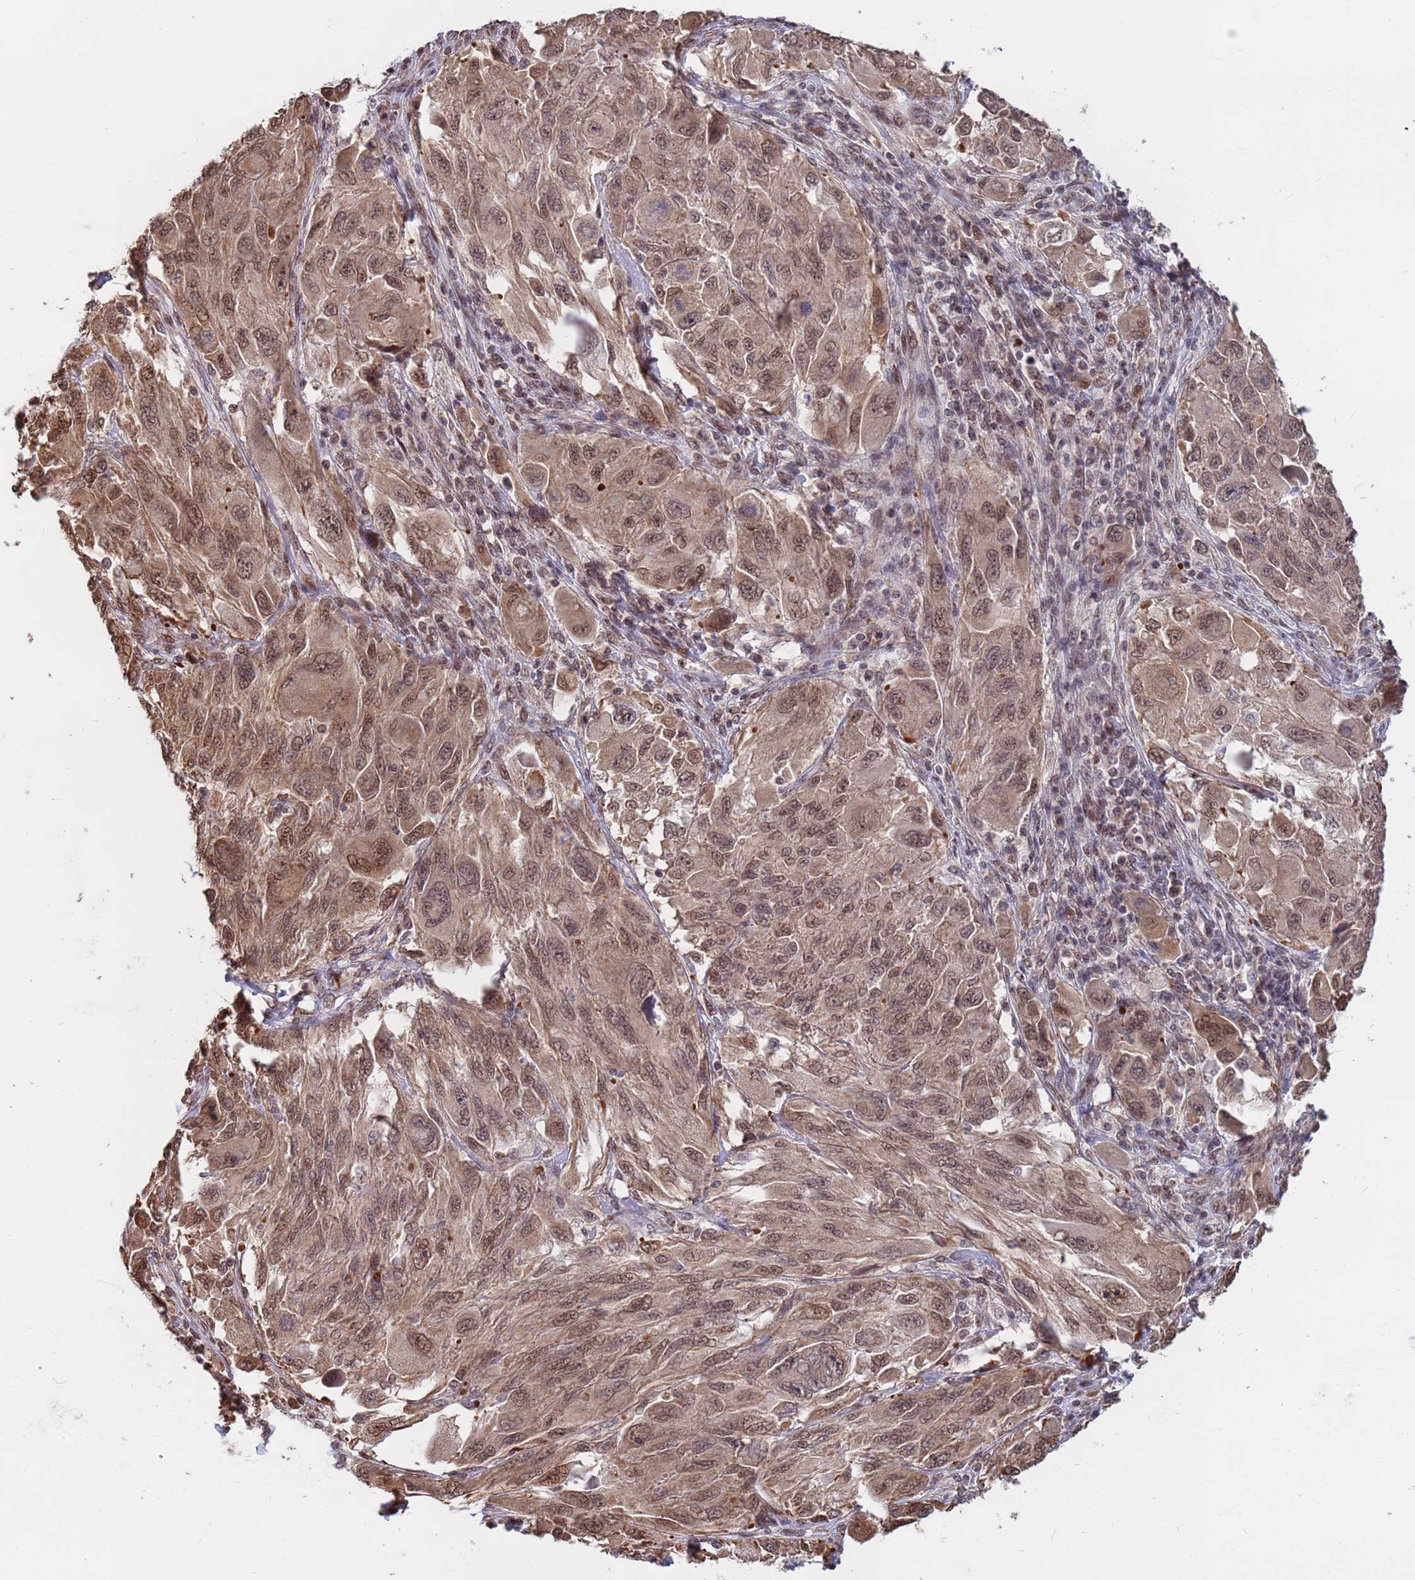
{"staining": {"intensity": "moderate", "quantity": ">75%", "location": "cytoplasmic/membranous,nuclear"}, "tissue": "melanoma", "cell_type": "Tumor cells", "image_type": "cancer", "snomed": [{"axis": "morphology", "description": "Malignant melanoma, NOS"}, {"axis": "topography", "description": "Skin"}], "caption": "Malignant melanoma stained with a protein marker demonstrates moderate staining in tumor cells.", "gene": "DENND2B", "patient": {"sex": "female", "age": 91}}